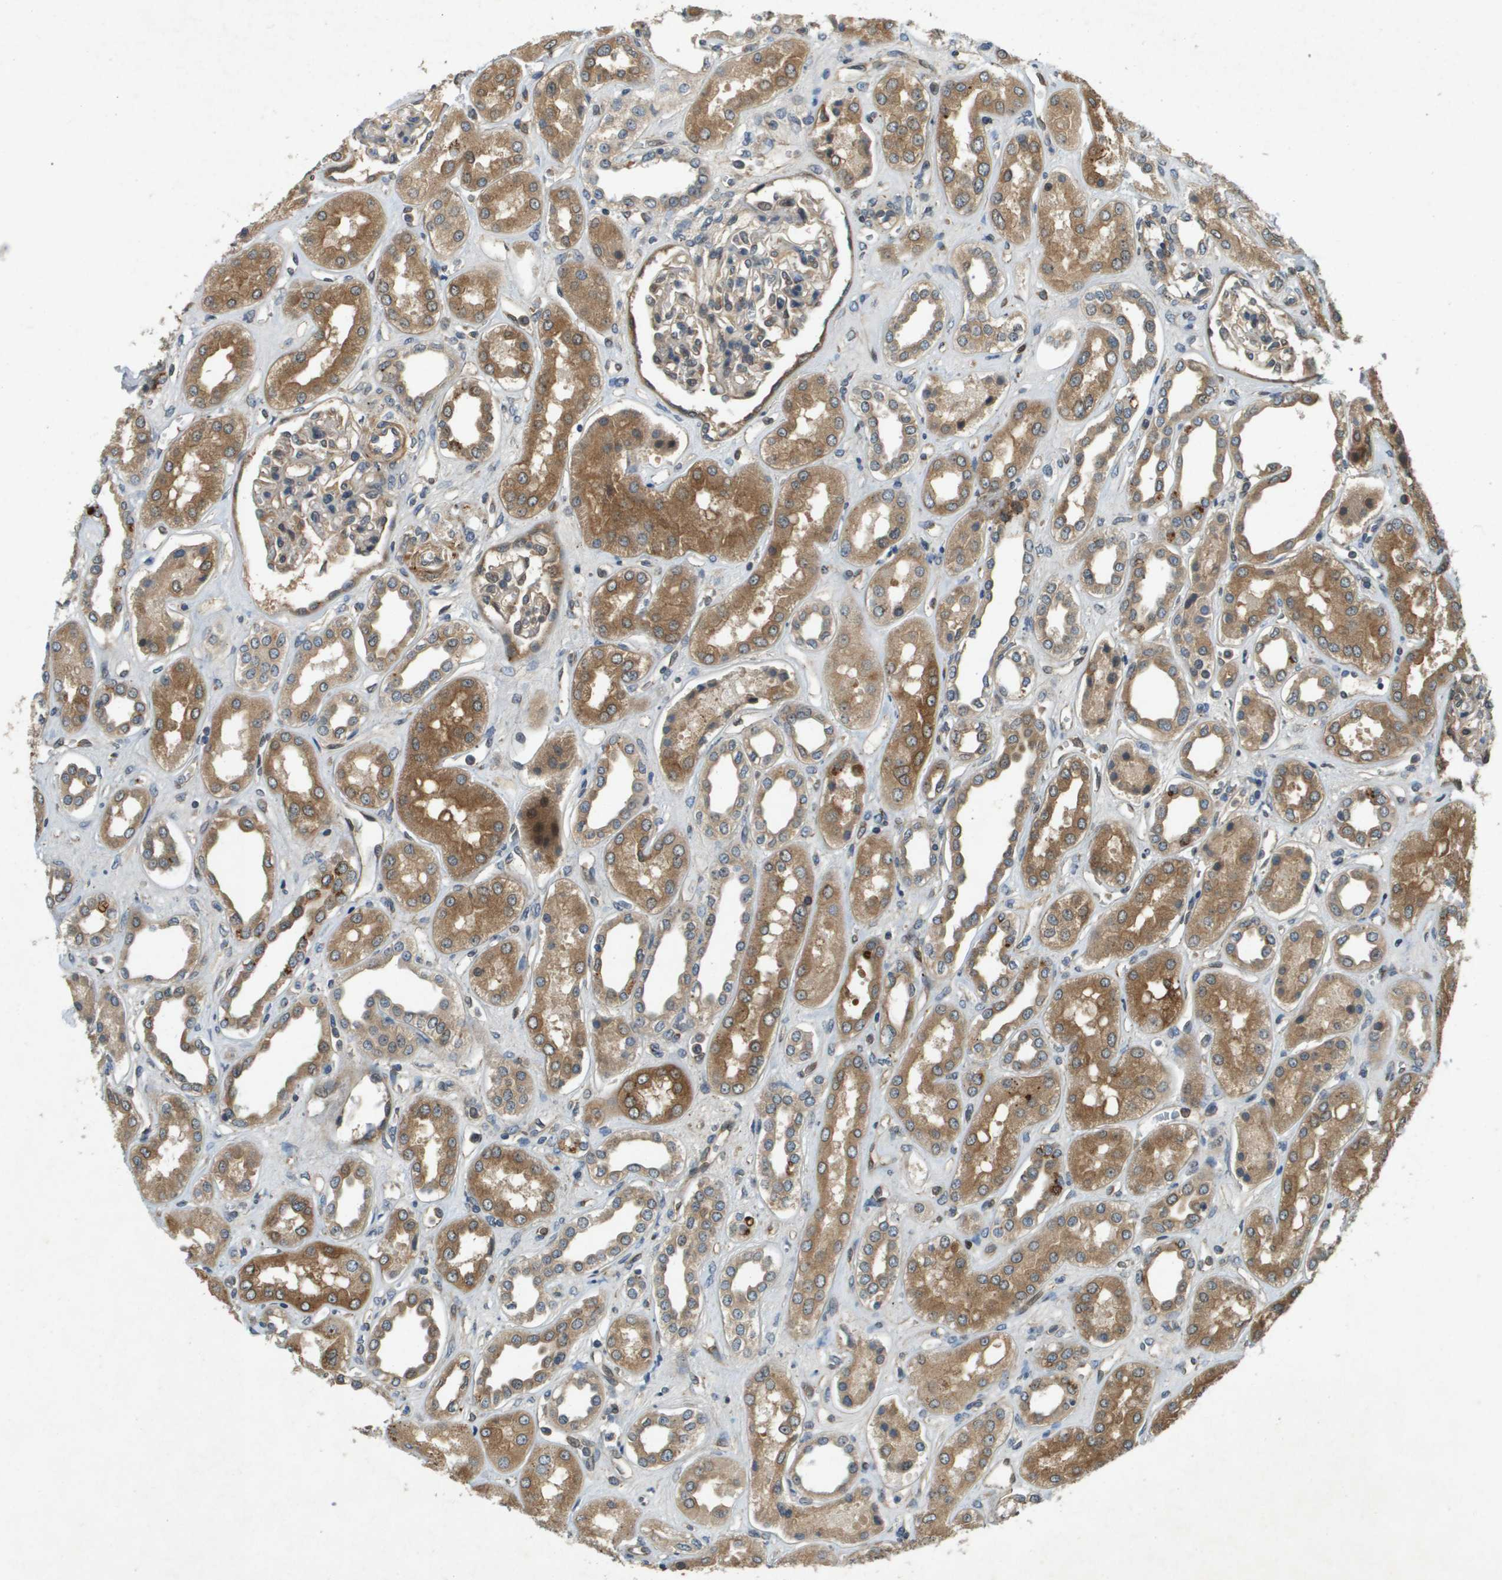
{"staining": {"intensity": "weak", "quantity": ">75%", "location": "cytoplasmic/membranous"}, "tissue": "kidney", "cell_type": "Cells in glomeruli", "image_type": "normal", "snomed": [{"axis": "morphology", "description": "Normal tissue, NOS"}, {"axis": "topography", "description": "Kidney"}], "caption": "A brown stain labels weak cytoplasmic/membranous staining of a protein in cells in glomeruli of benign human kidney. (IHC, brightfield microscopy, high magnification).", "gene": "PGAP3", "patient": {"sex": "male", "age": 59}}